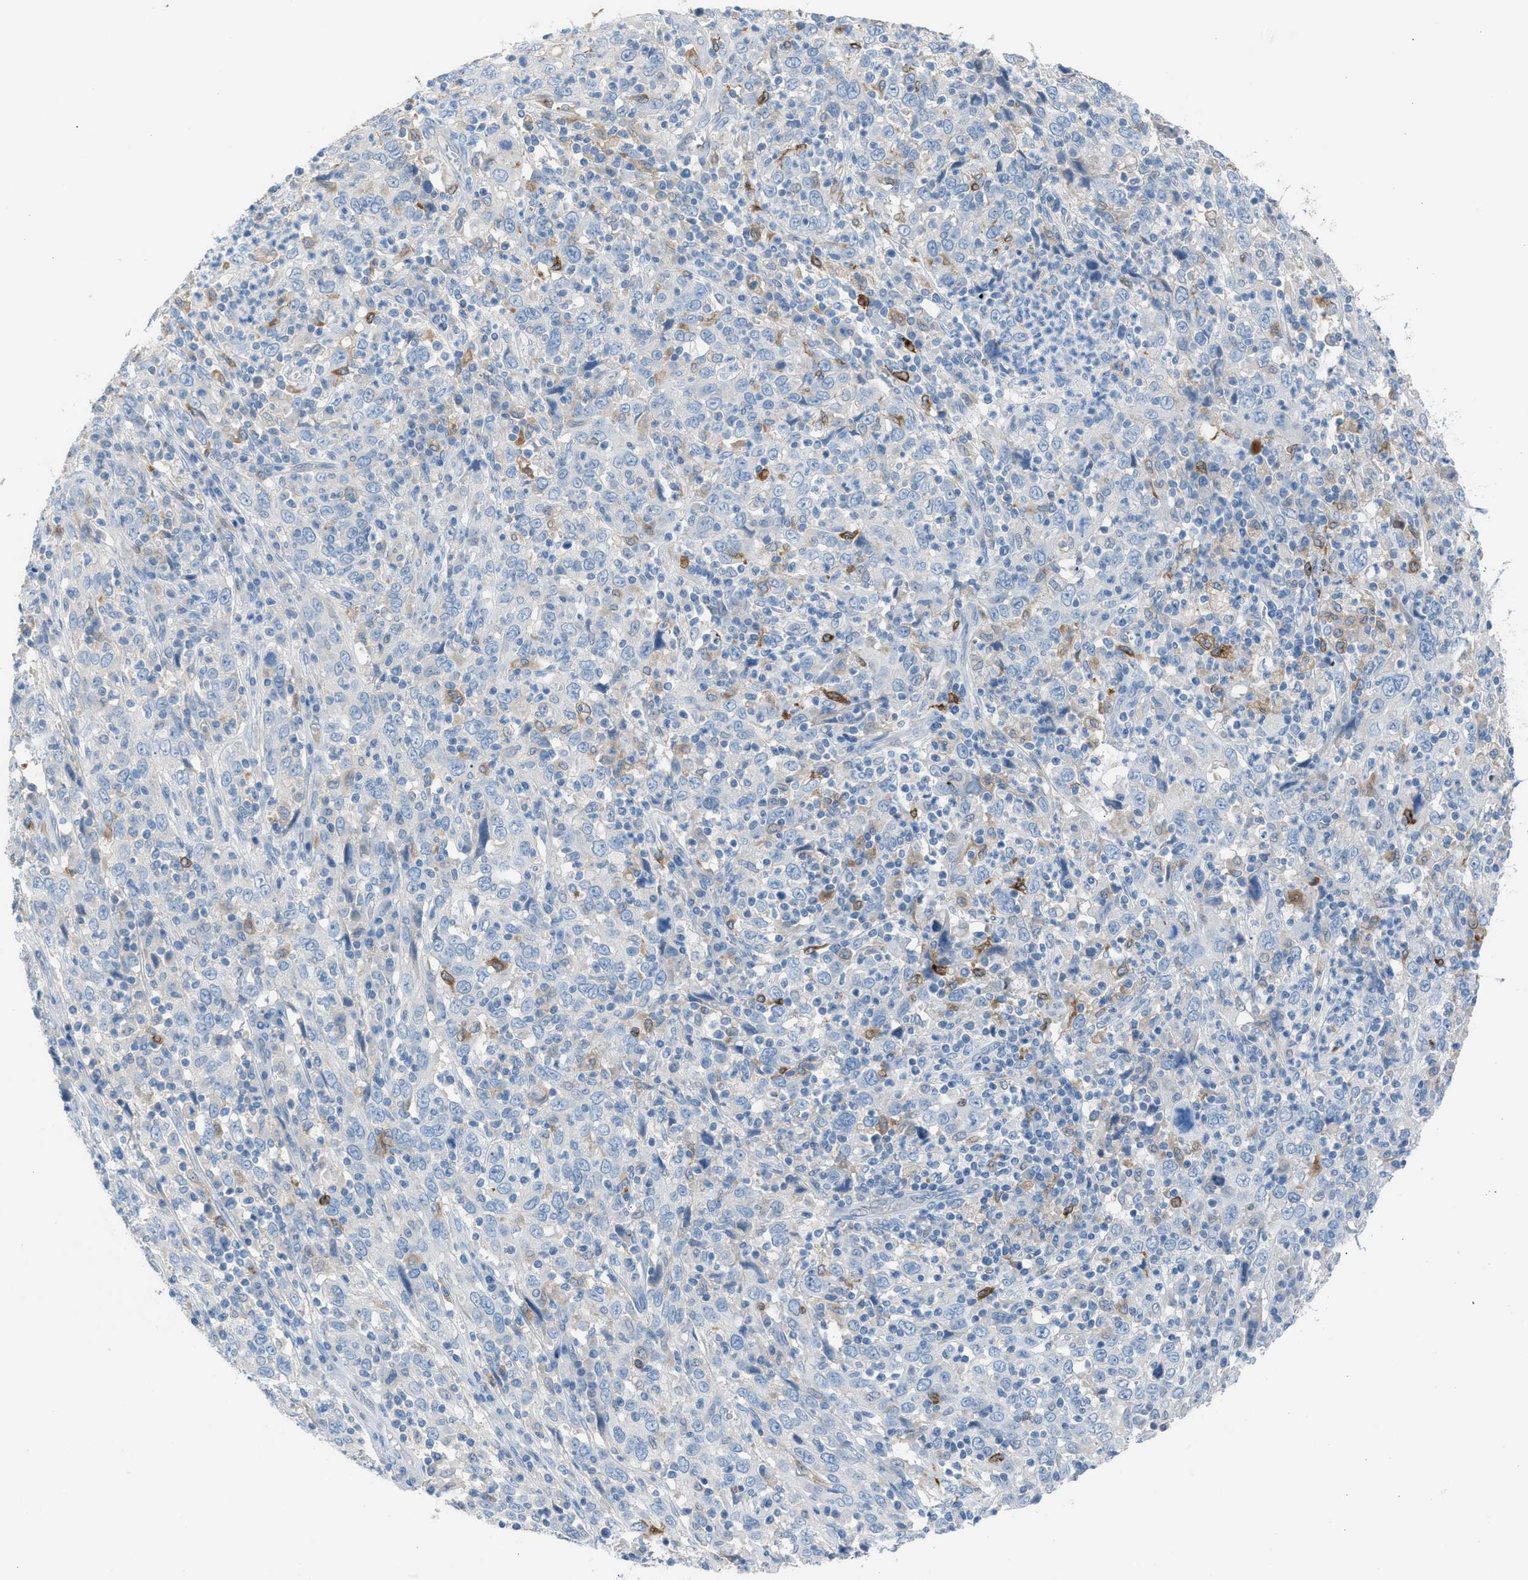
{"staining": {"intensity": "negative", "quantity": "none", "location": "none"}, "tissue": "cervical cancer", "cell_type": "Tumor cells", "image_type": "cancer", "snomed": [{"axis": "morphology", "description": "Squamous cell carcinoma, NOS"}, {"axis": "topography", "description": "Cervix"}], "caption": "Tumor cells show no significant staining in cervical cancer (squamous cell carcinoma). The staining is performed using DAB brown chromogen with nuclei counter-stained in using hematoxylin.", "gene": "CLEC10A", "patient": {"sex": "female", "age": 46}}